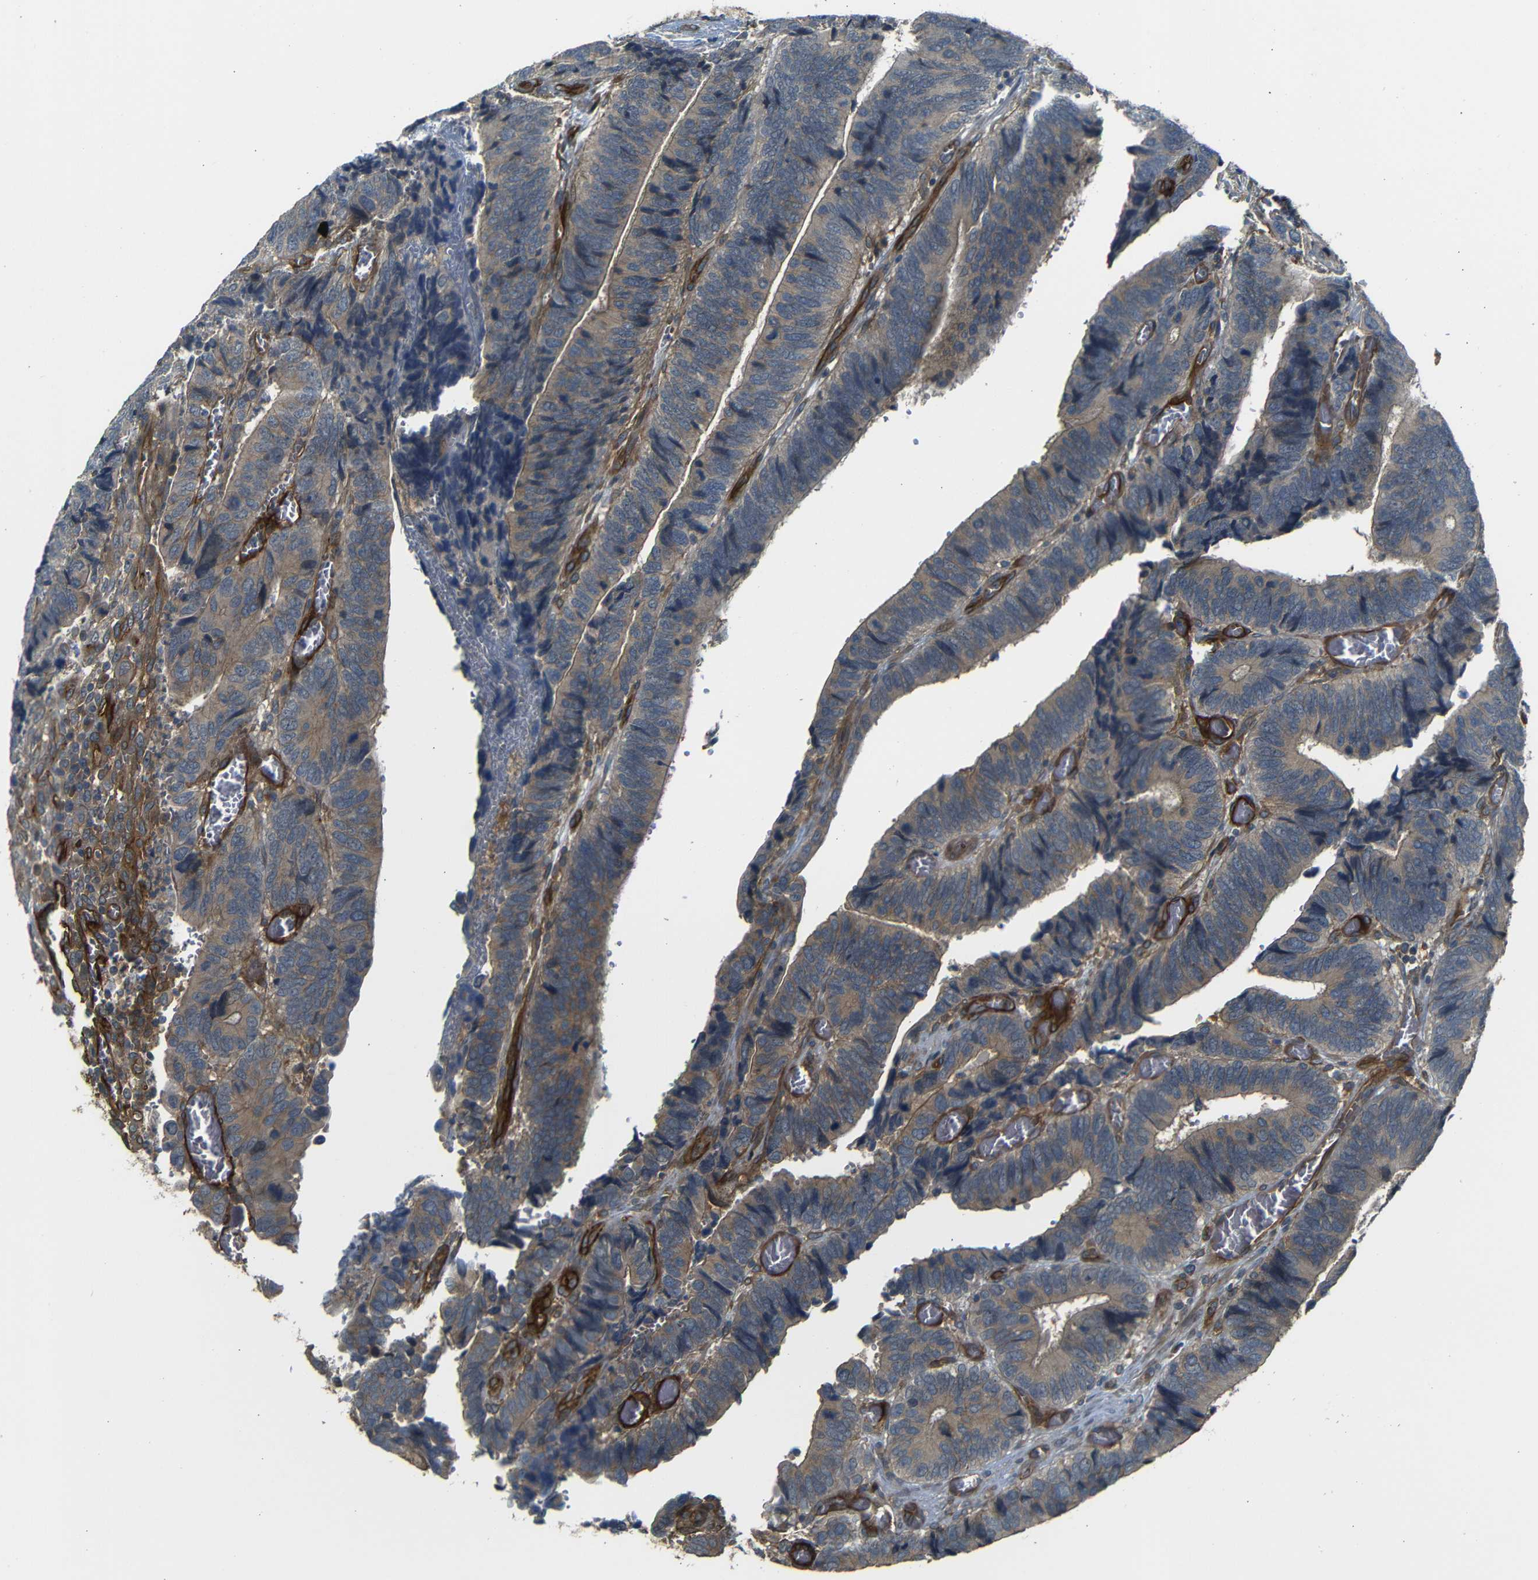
{"staining": {"intensity": "moderate", "quantity": ">75%", "location": "cytoplasmic/membranous"}, "tissue": "colorectal cancer", "cell_type": "Tumor cells", "image_type": "cancer", "snomed": [{"axis": "morphology", "description": "Adenocarcinoma, NOS"}, {"axis": "topography", "description": "Colon"}], "caption": "The micrograph reveals immunohistochemical staining of colorectal cancer (adenocarcinoma). There is moderate cytoplasmic/membranous staining is appreciated in about >75% of tumor cells.", "gene": "RELL1", "patient": {"sex": "male", "age": 72}}